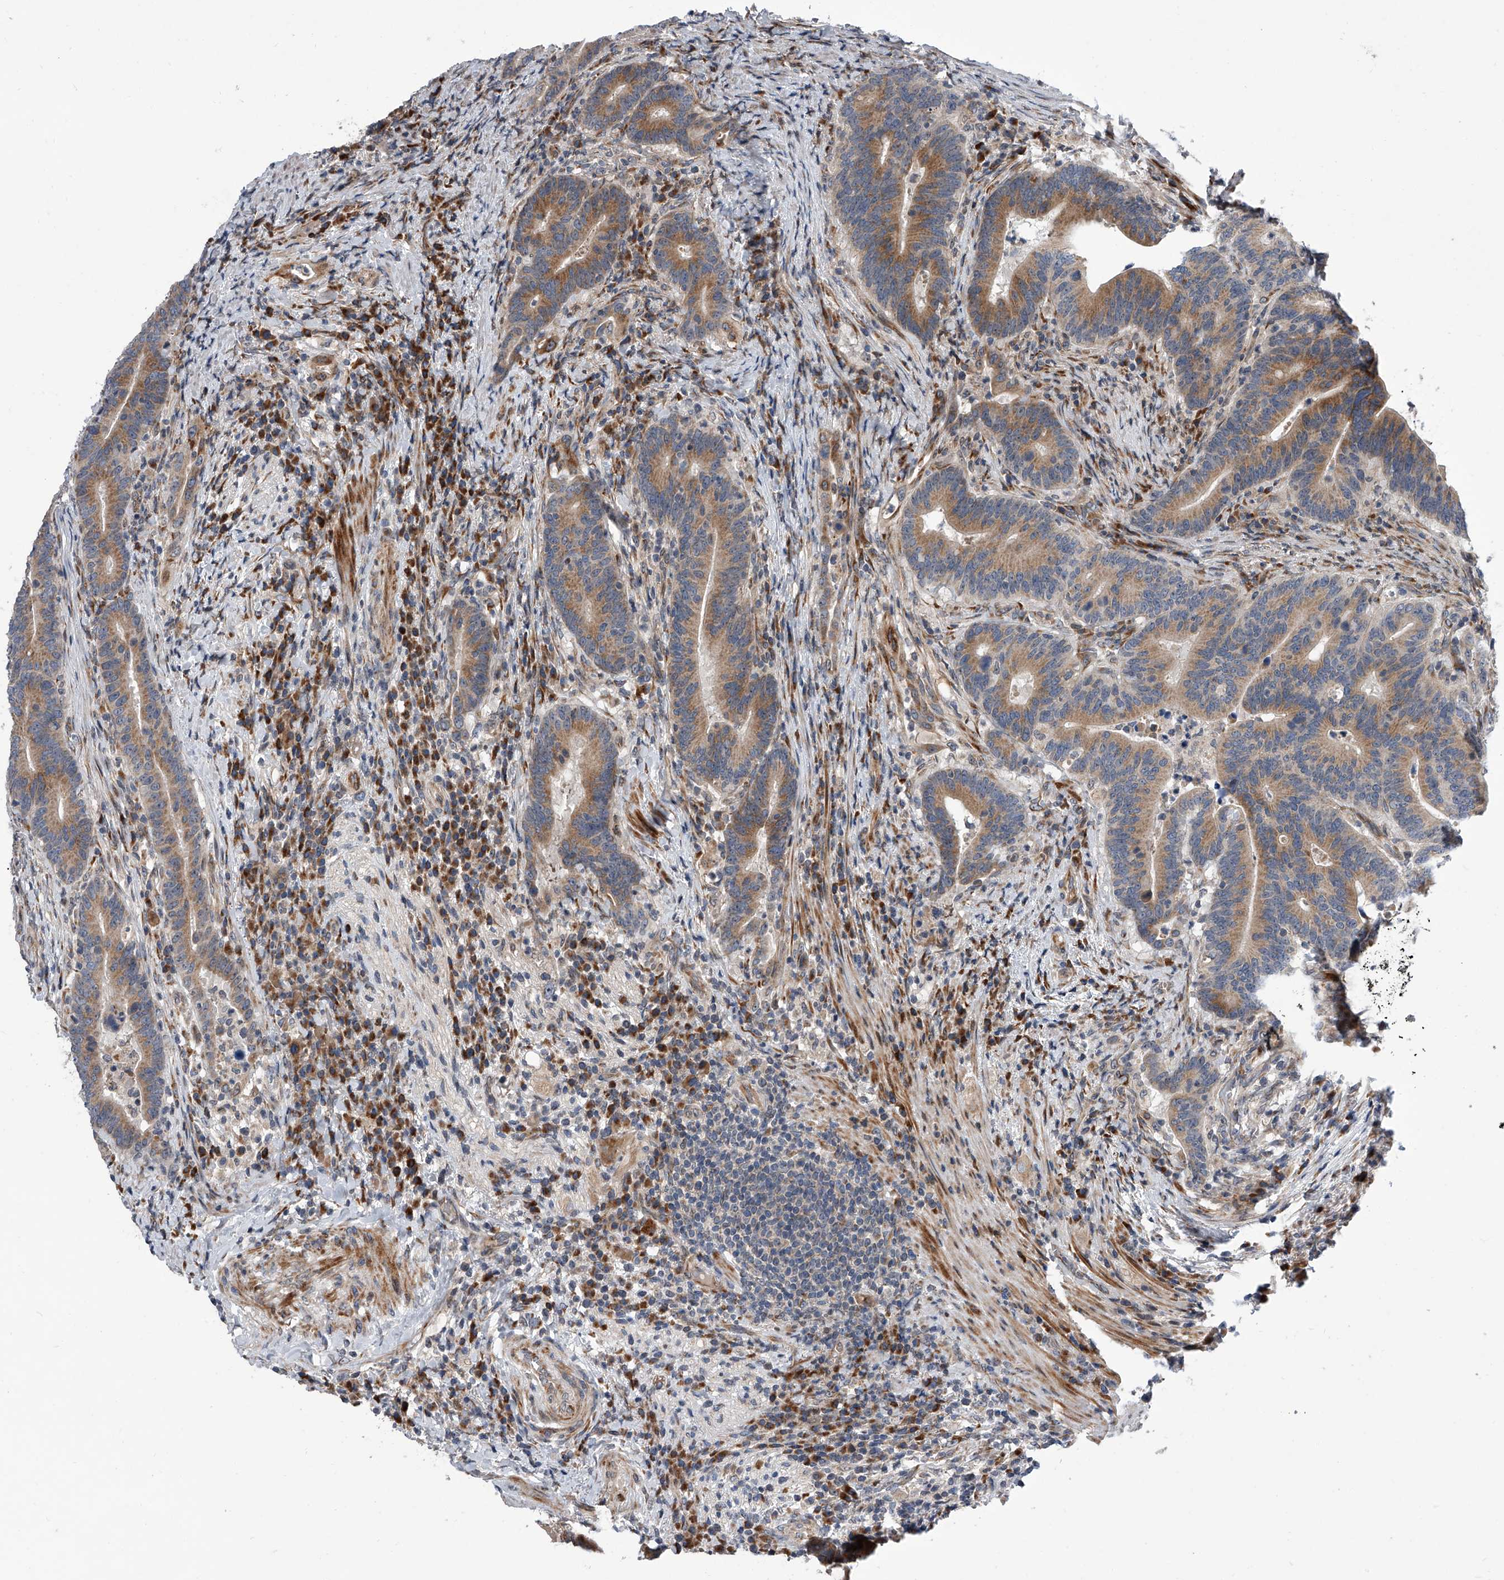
{"staining": {"intensity": "moderate", "quantity": ">75%", "location": "cytoplasmic/membranous"}, "tissue": "colorectal cancer", "cell_type": "Tumor cells", "image_type": "cancer", "snomed": [{"axis": "morphology", "description": "Adenocarcinoma, NOS"}, {"axis": "topography", "description": "Colon"}], "caption": "Brown immunohistochemical staining in colorectal cancer (adenocarcinoma) shows moderate cytoplasmic/membranous expression in about >75% of tumor cells.", "gene": "DLGAP2", "patient": {"sex": "female", "age": 66}}